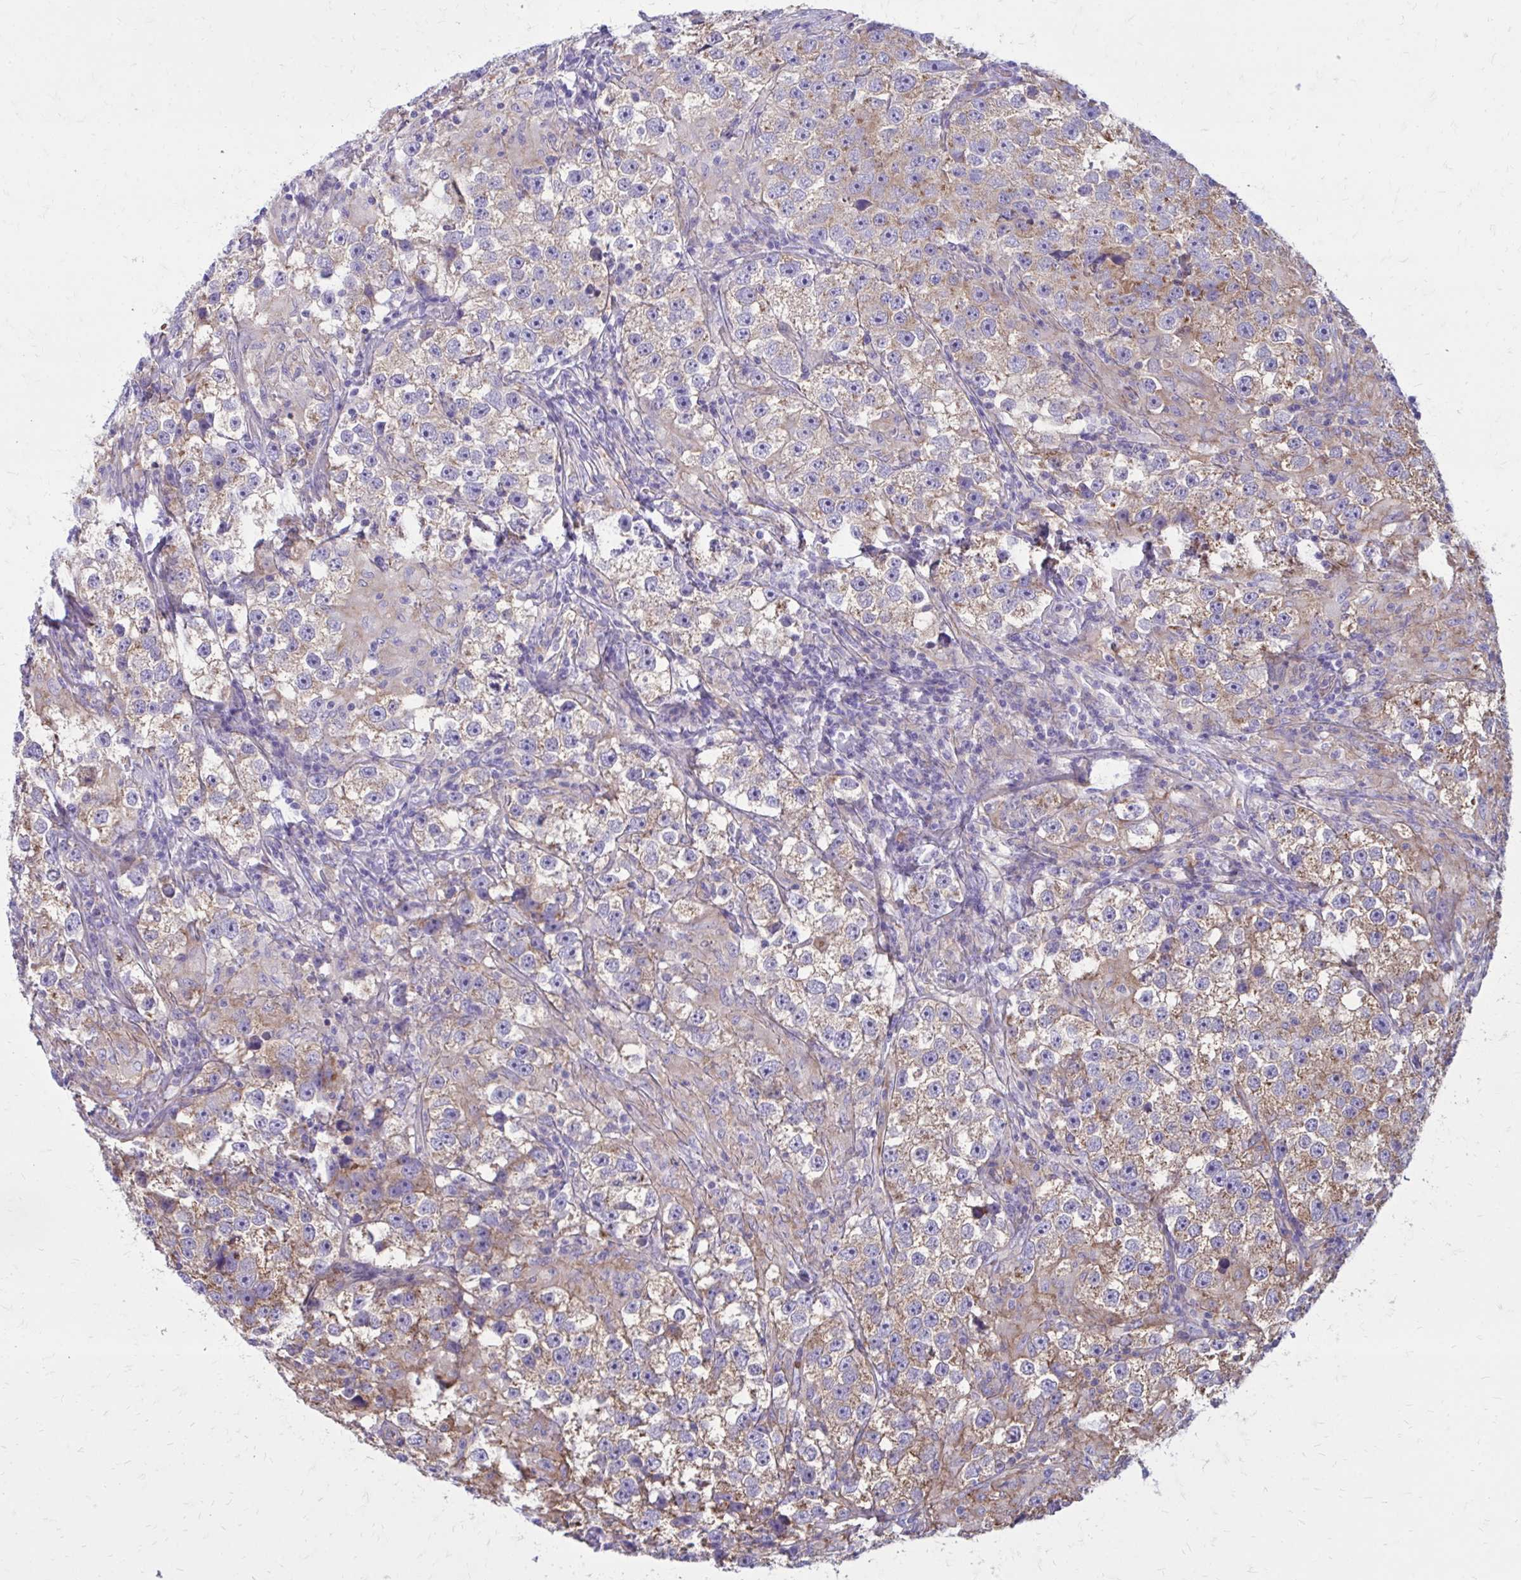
{"staining": {"intensity": "moderate", "quantity": "25%-75%", "location": "cytoplasmic/membranous"}, "tissue": "testis cancer", "cell_type": "Tumor cells", "image_type": "cancer", "snomed": [{"axis": "morphology", "description": "Seminoma, NOS"}, {"axis": "topography", "description": "Testis"}], "caption": "Immunohistochemical staining of testis cancer (seminoma) exhibits medium levels of moderate cytoplasmic/membranous staining in about 25%-75% of tumor cells.", "gene": "CLTA", "patient": {"sex": "male", "age": 46}}